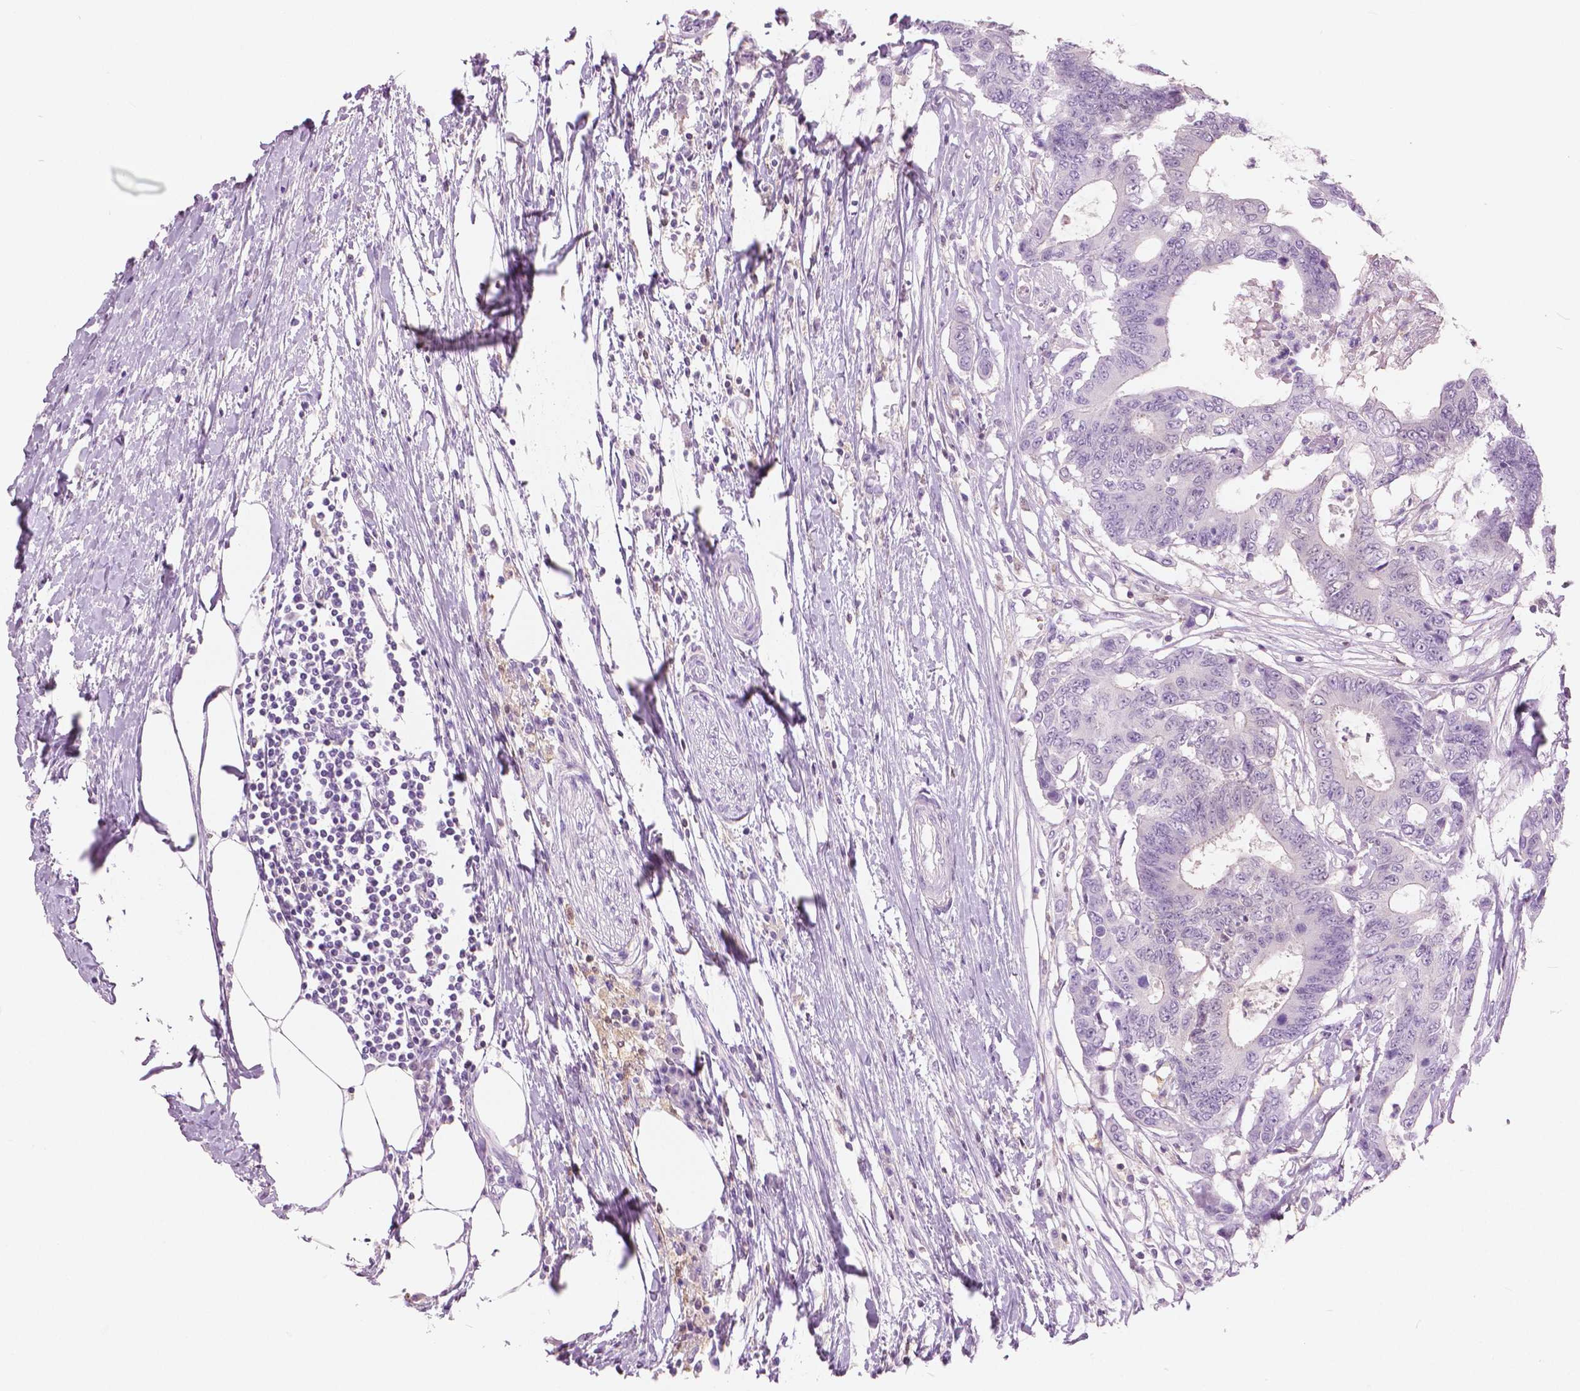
{"staining": {"intensity": "negative", "quantity": "none", "location": "none"}, "tissue": "colorectal cancer", "cell_type": "Tumor cells", "image_type": "cancer", "snomed": [{"axis": "morphology", "description": "Adenocarcinoma, NOS"}, {"axis": "topography", "description": "Colon"}], "caption": "Human colorectal cancer stained for a protein using IHC shows no expression in tumor cells.", "gene": "GALM", "patient": {"sex": "female", "age": 48}}